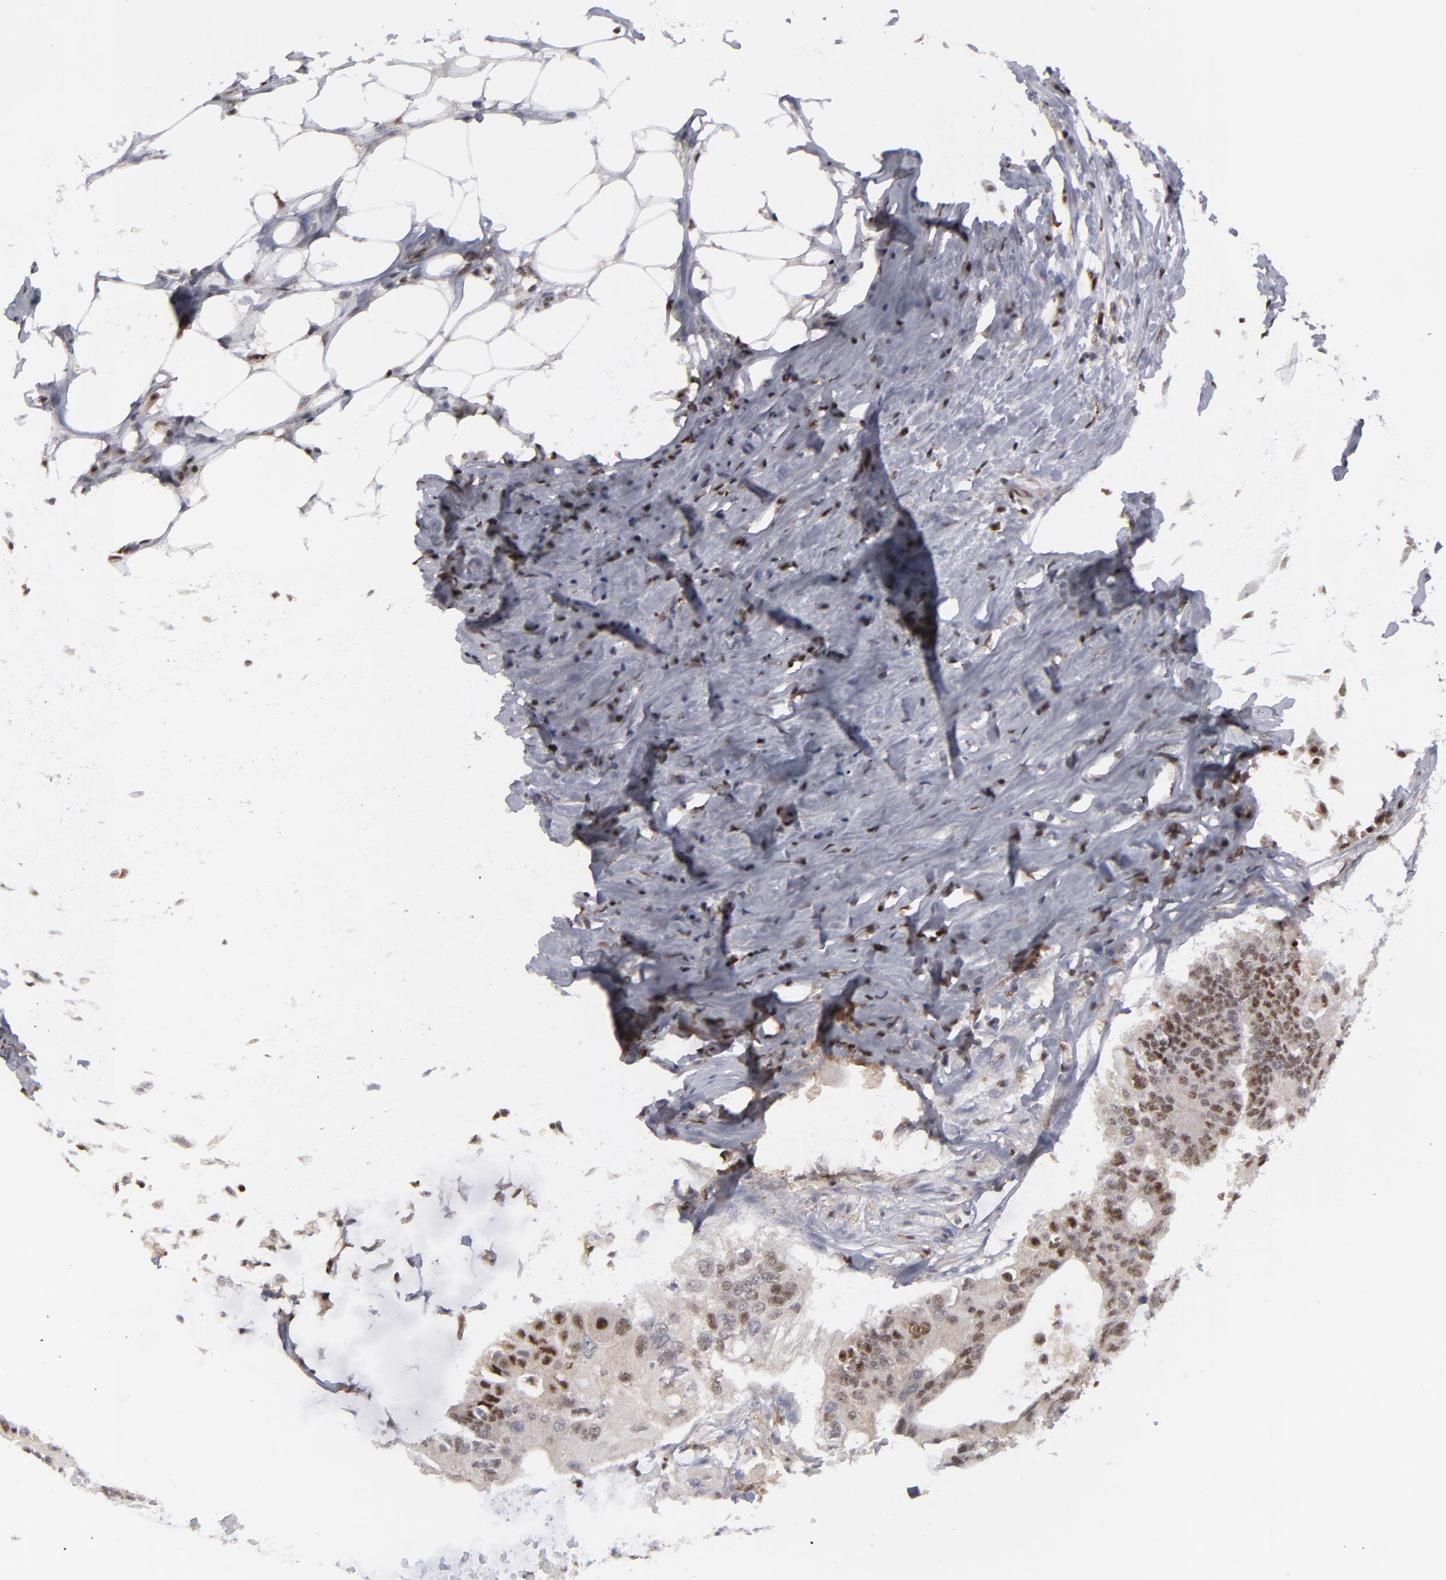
{"staining": {"intensity": "moderate", "quantity": "25%-75%", "location": "cytoplasmic/membranous,nuclear"}, "tissue": "colorectal cancer", "cell_type": "Tumor cells", "image_type": "cancer", "snomed": [{"axis": "morphology", "description": "Adenocarcinoma, NOS"}, {"axis": "topography", "description": "Colon"}], "caption": "Adenocarcinoma (colorectal) stained for a protein shows moderate cytoplasmic/membranous and nuclear positivity in tumor cells.", "gene": "GSR", "patient": {"sex": "male", "age": 71}}